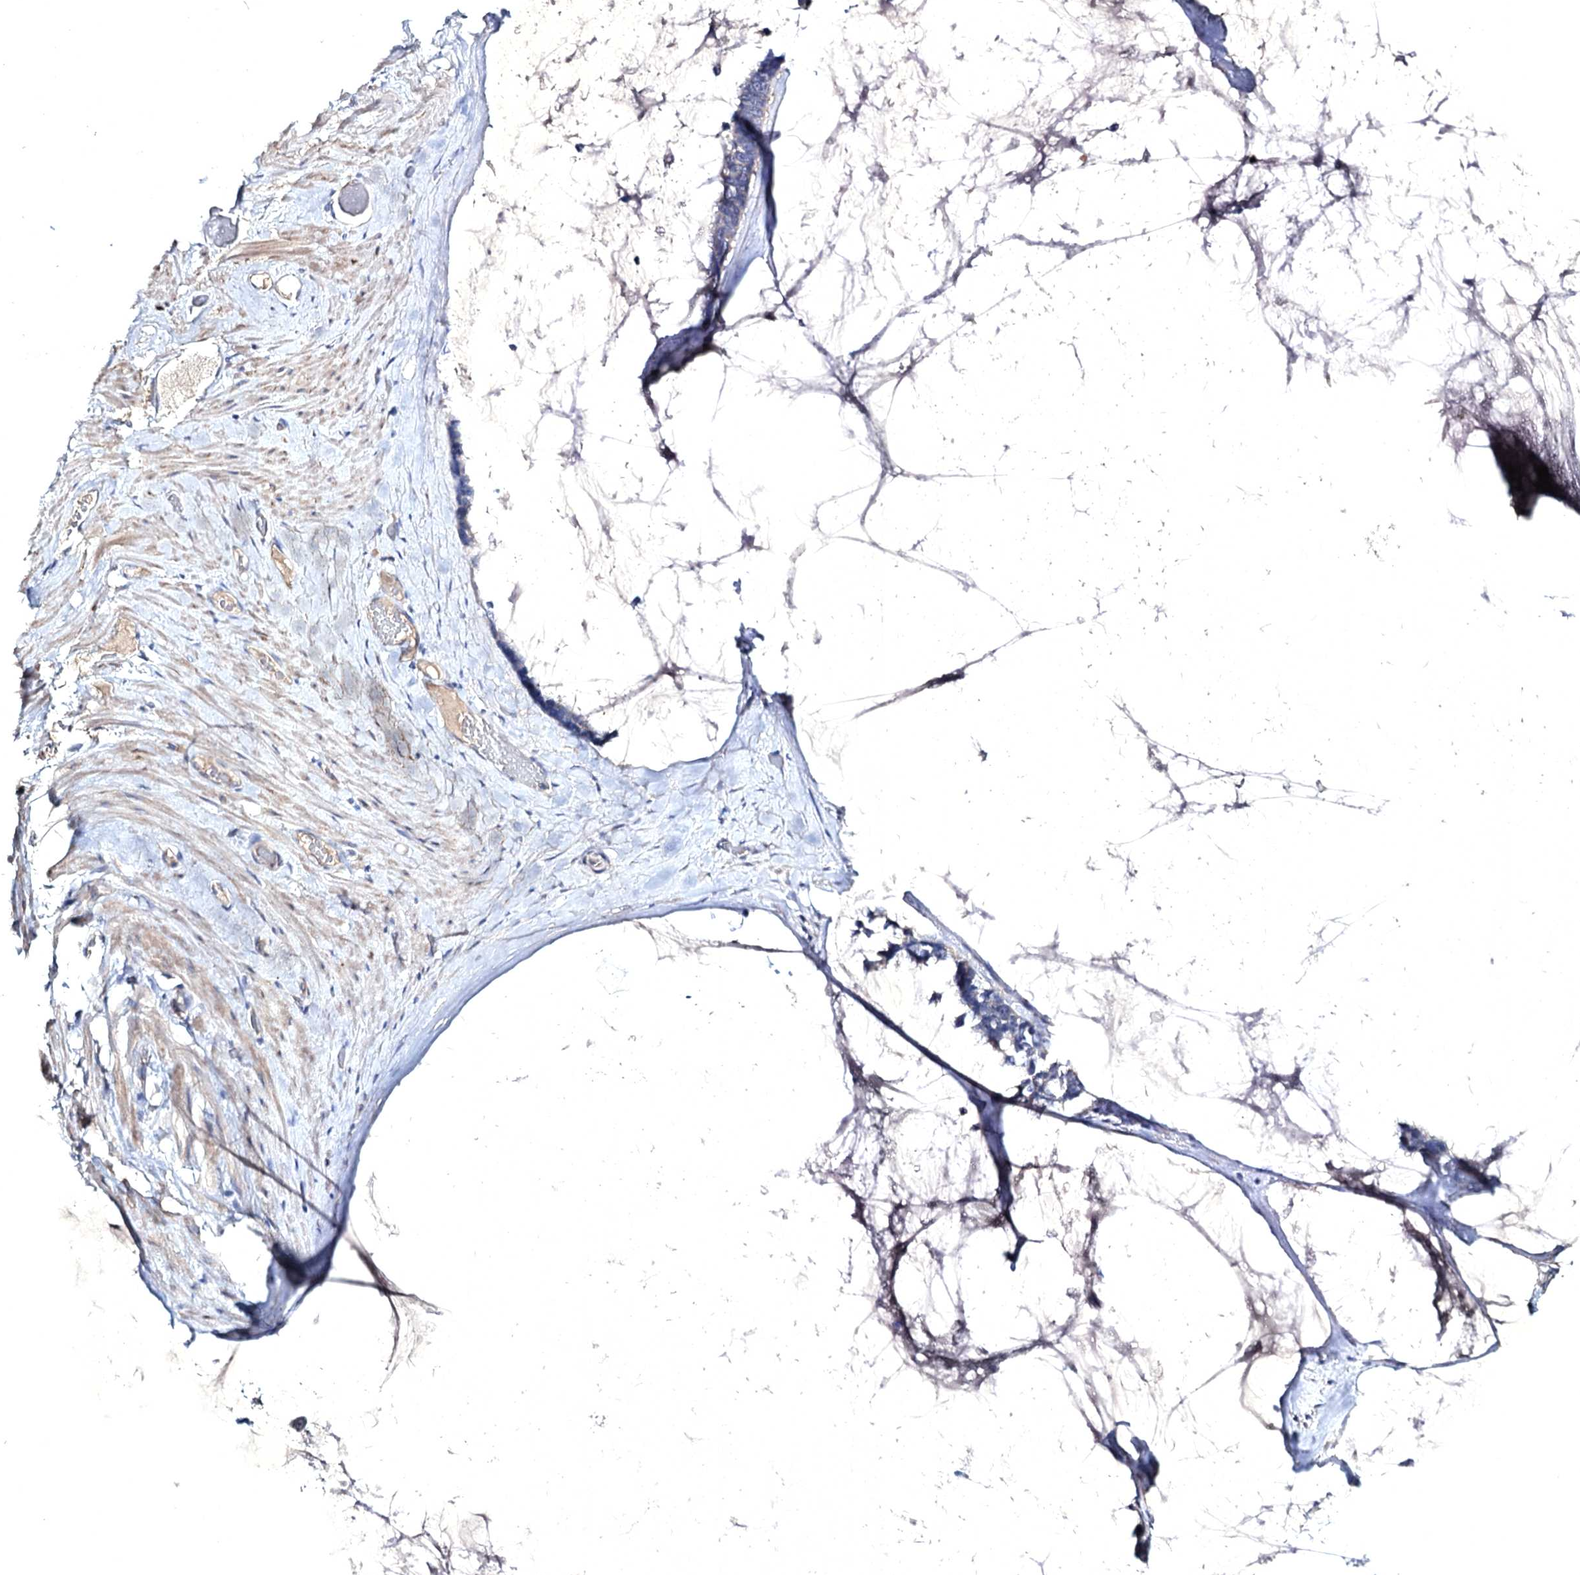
{"staining": {"intensity": "negative", "quantity": "none", "location": "none"}, "tissue": "ovarian cancer", "cell_type": "Tumor cells", "image_type": "cancer", "snomed": [{"axis": "morphology", "description": "Cystadenocarcinoma, mucinous, NOS"}, {"axis": "topography", "description": "Ovary"}], "caption": "Mucinous cystadenocarcinoma (ovarian) was stained to show a protein in brown. There is no significant positivity in tumor cells.", "gene": "SEMA4G", "patient": {"sex": "female", "age": 39}}